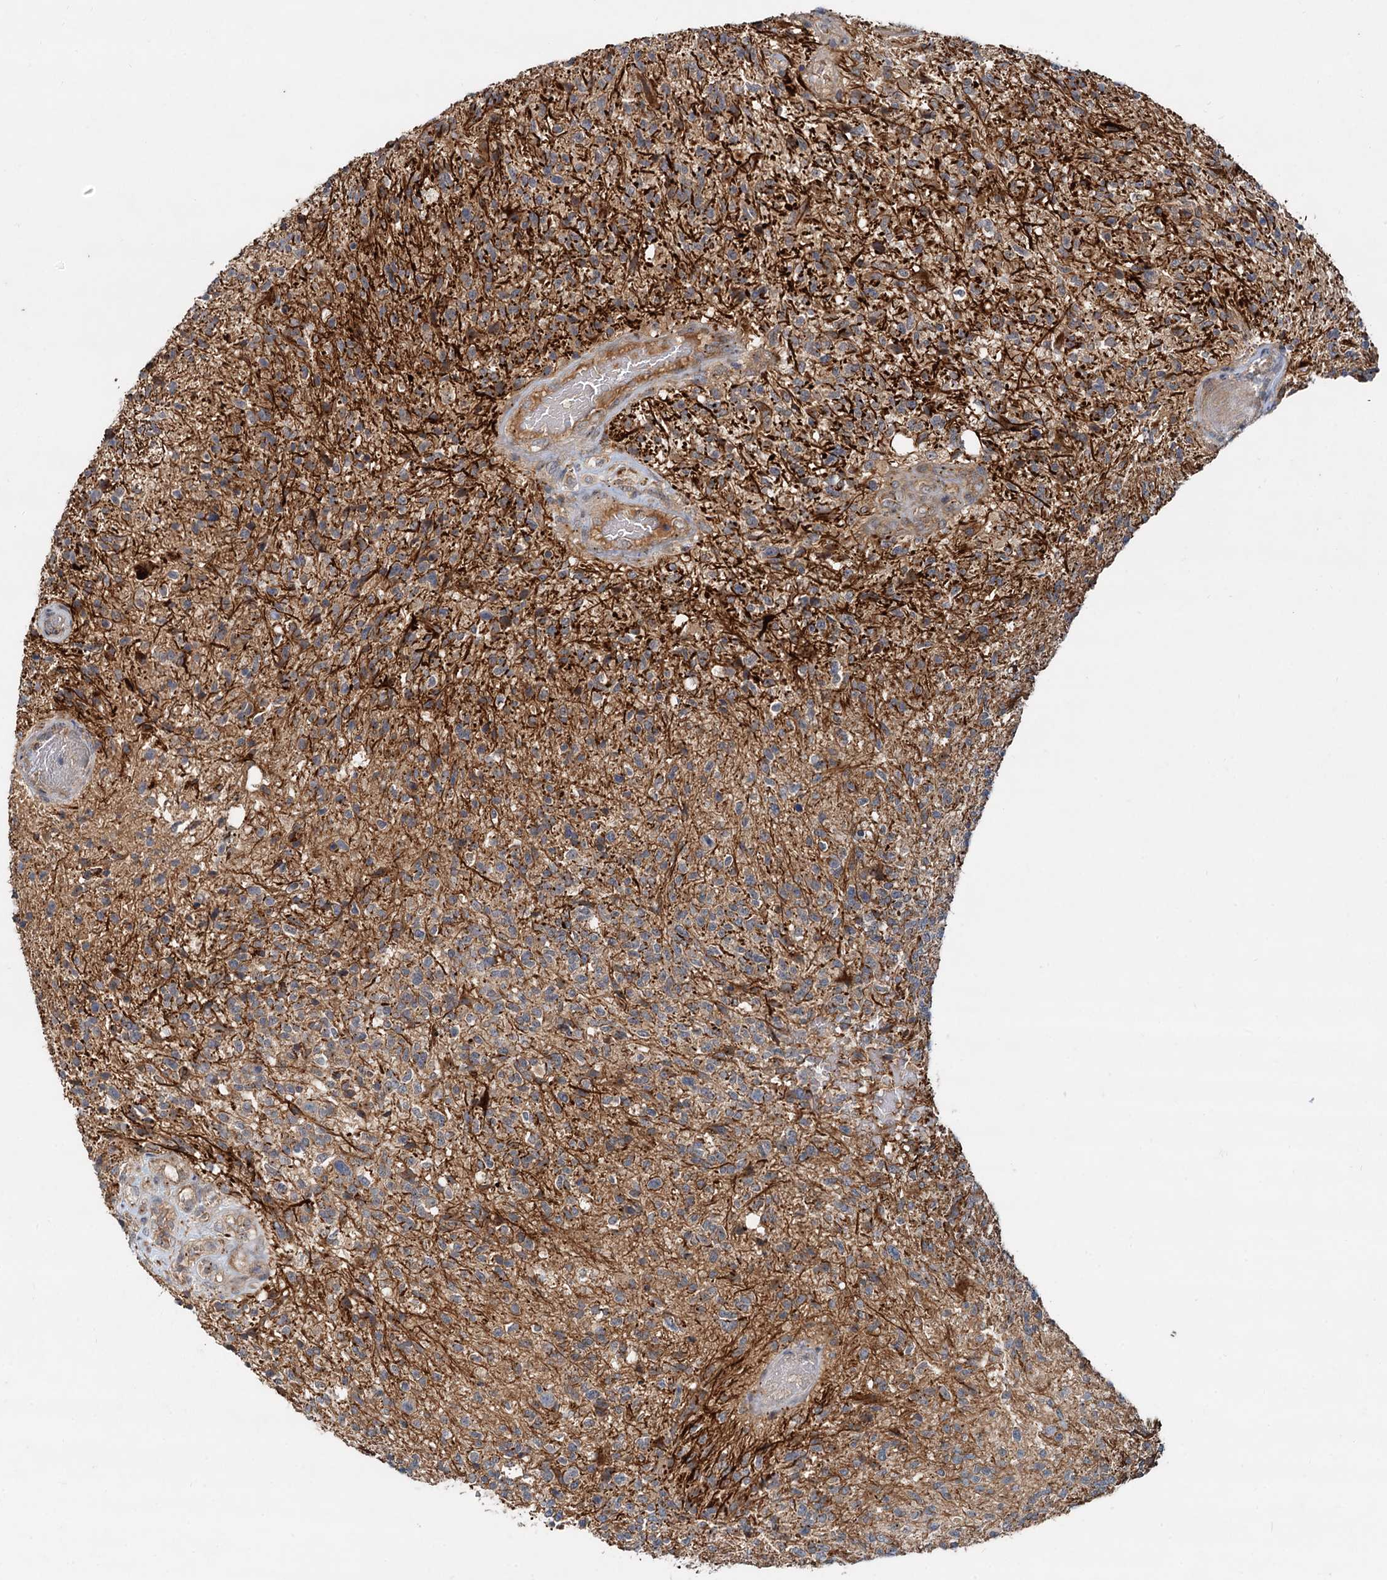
{"staining": {"intensity": "negative", "quantity": "none", "location": "none"}, "tissue": "glioma", "cell_type": "Tumor cells", "image_type": "cancer", "snomed": [{"axis": "morphology", "description": "Glioma, malignant, High grade"}, {"axis": "topography", "description": "Brain"}], "caption": "This is a micrograph of IHC staining of malignant high-grade glioma, which shows no positivity in tumor cells.", "gene": "CEP68", "patient": {"sex": "male", "age": 56}}